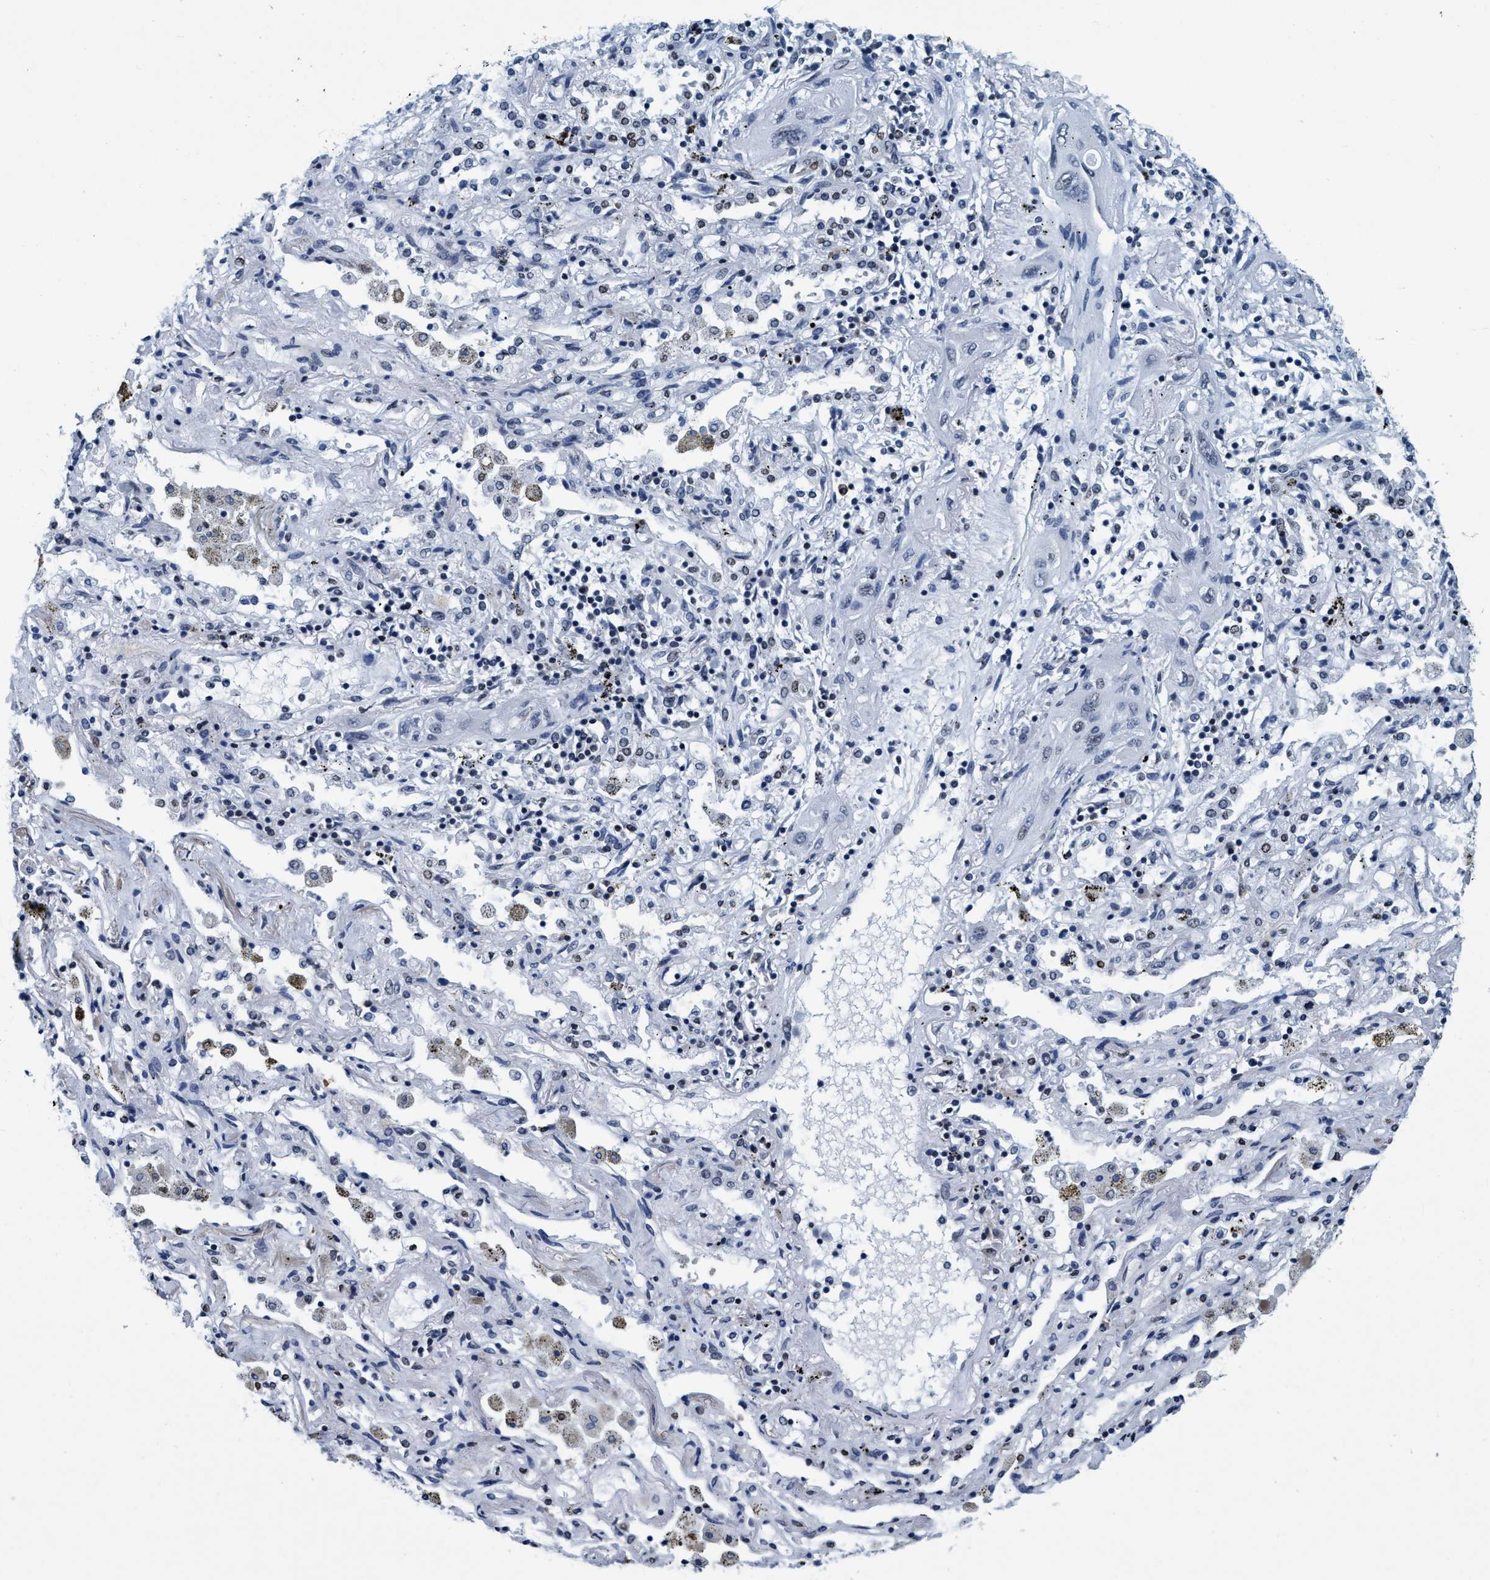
{"staining": {"intensity": "negative", "quantity": "none", "location": "none"}, "tissue": "lung cancer", "cell_type": "Tumor cells", "image_type": "cancer", "snomed": [{"axis": "morphology", "description": "Squamous cell carcinoma, NOS"}, {"axis": "topography", "description": "Lung"}], "caption": "This is a micrograph of immunohistochemistry staining of lung cancer (squamous cell carcinoma), which shows no staining in tumor cells.", "gene": "CCNE2", "patient": {"sex": "female", "age": 47}}